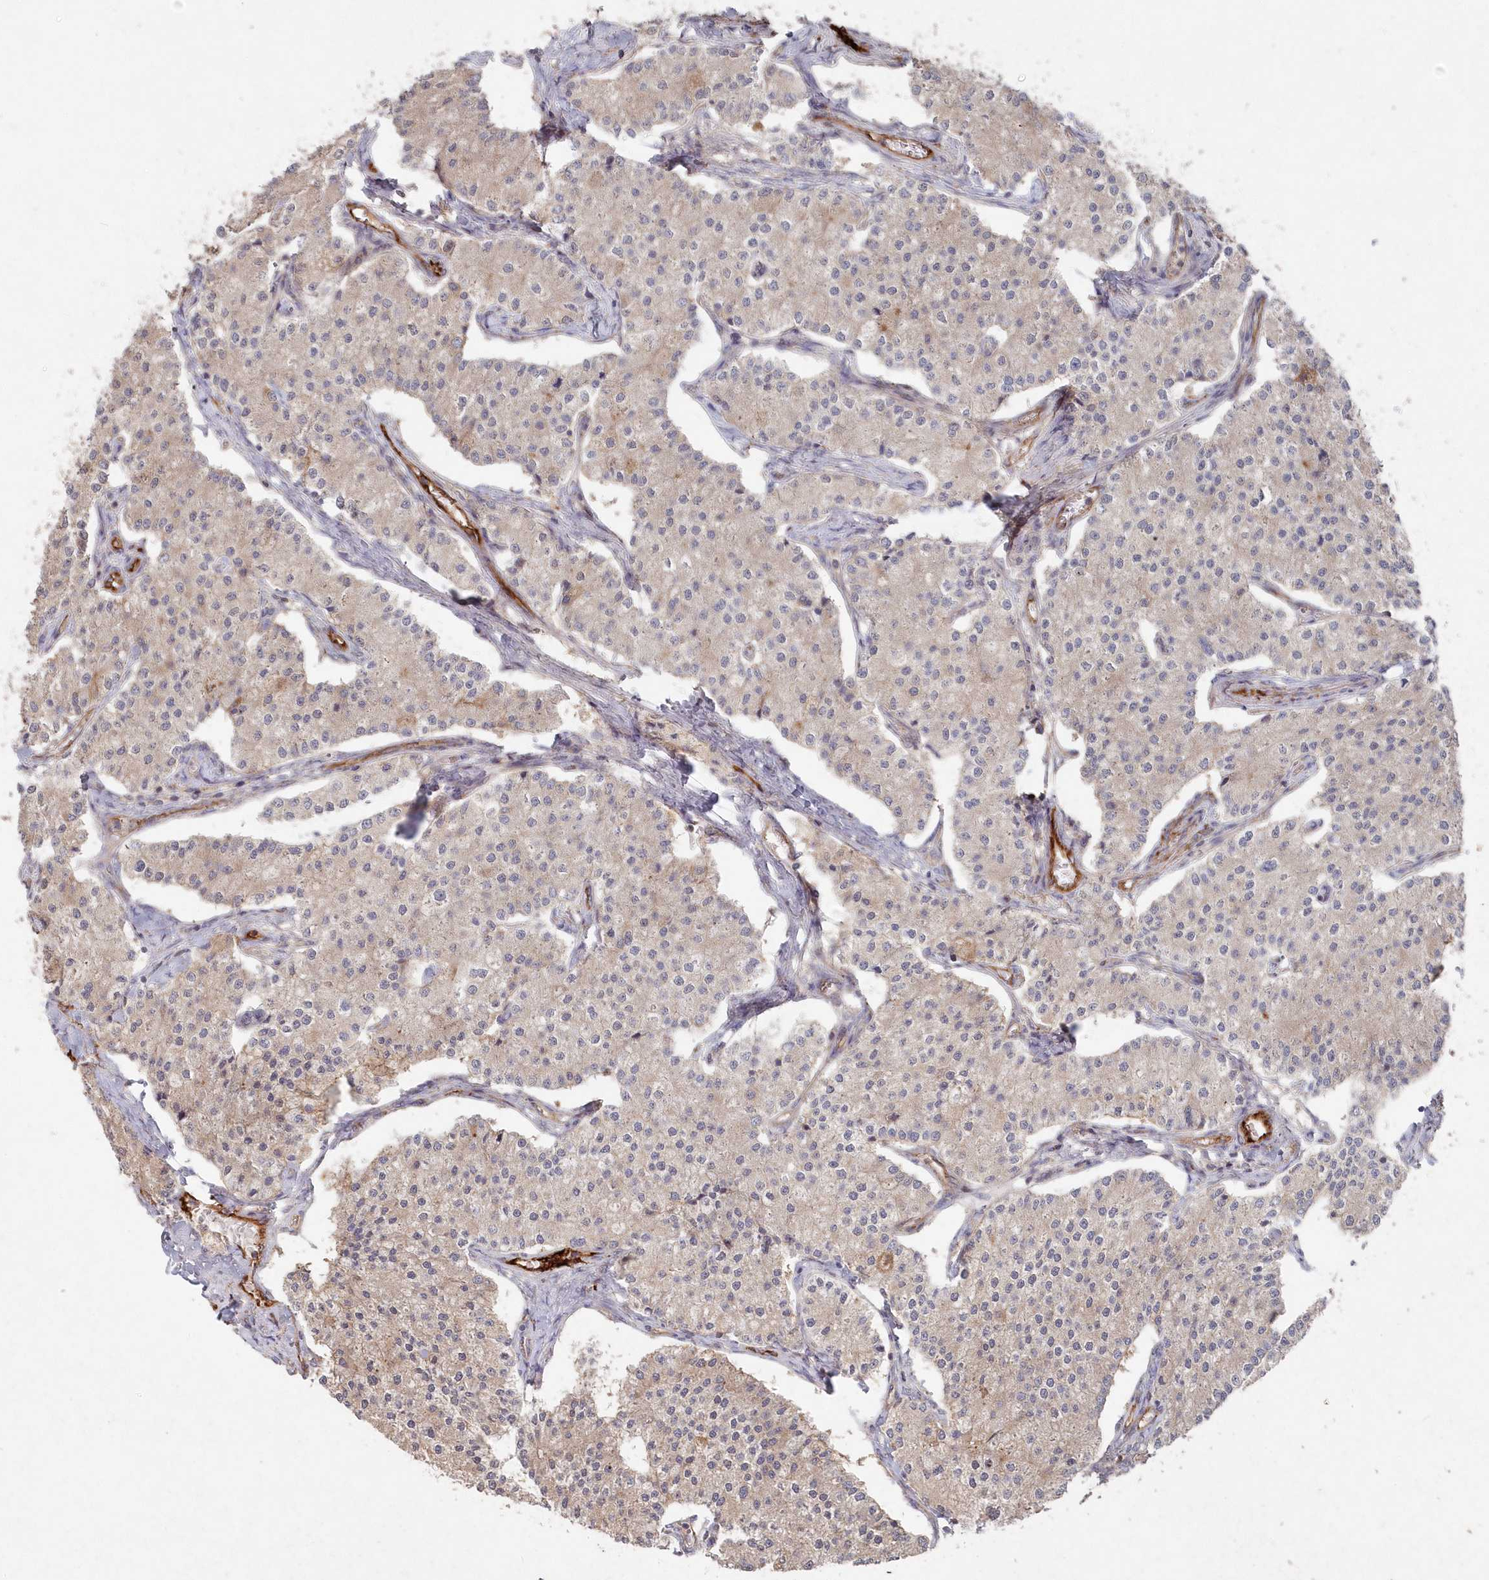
{"staining": {"intensity": "weak", "quantity": "<25%", "location": "cytoplasmic/membranous"}, "tissue": "carcinoid", "cell_type": "Tumor cells", "image_type": "cancer", "snomed": [{"axis": "morphology", "description": "Carcinoid, malignant, NOS"}, {"axis": "topography", "description": "Colon"}], "caption": "A photomicrograph of malignant carcinoid stained for a protein reveals no brown staining in tumor cells.", "gene": "ABHD14B", "patient": {"sex": "female", "age": 52}}